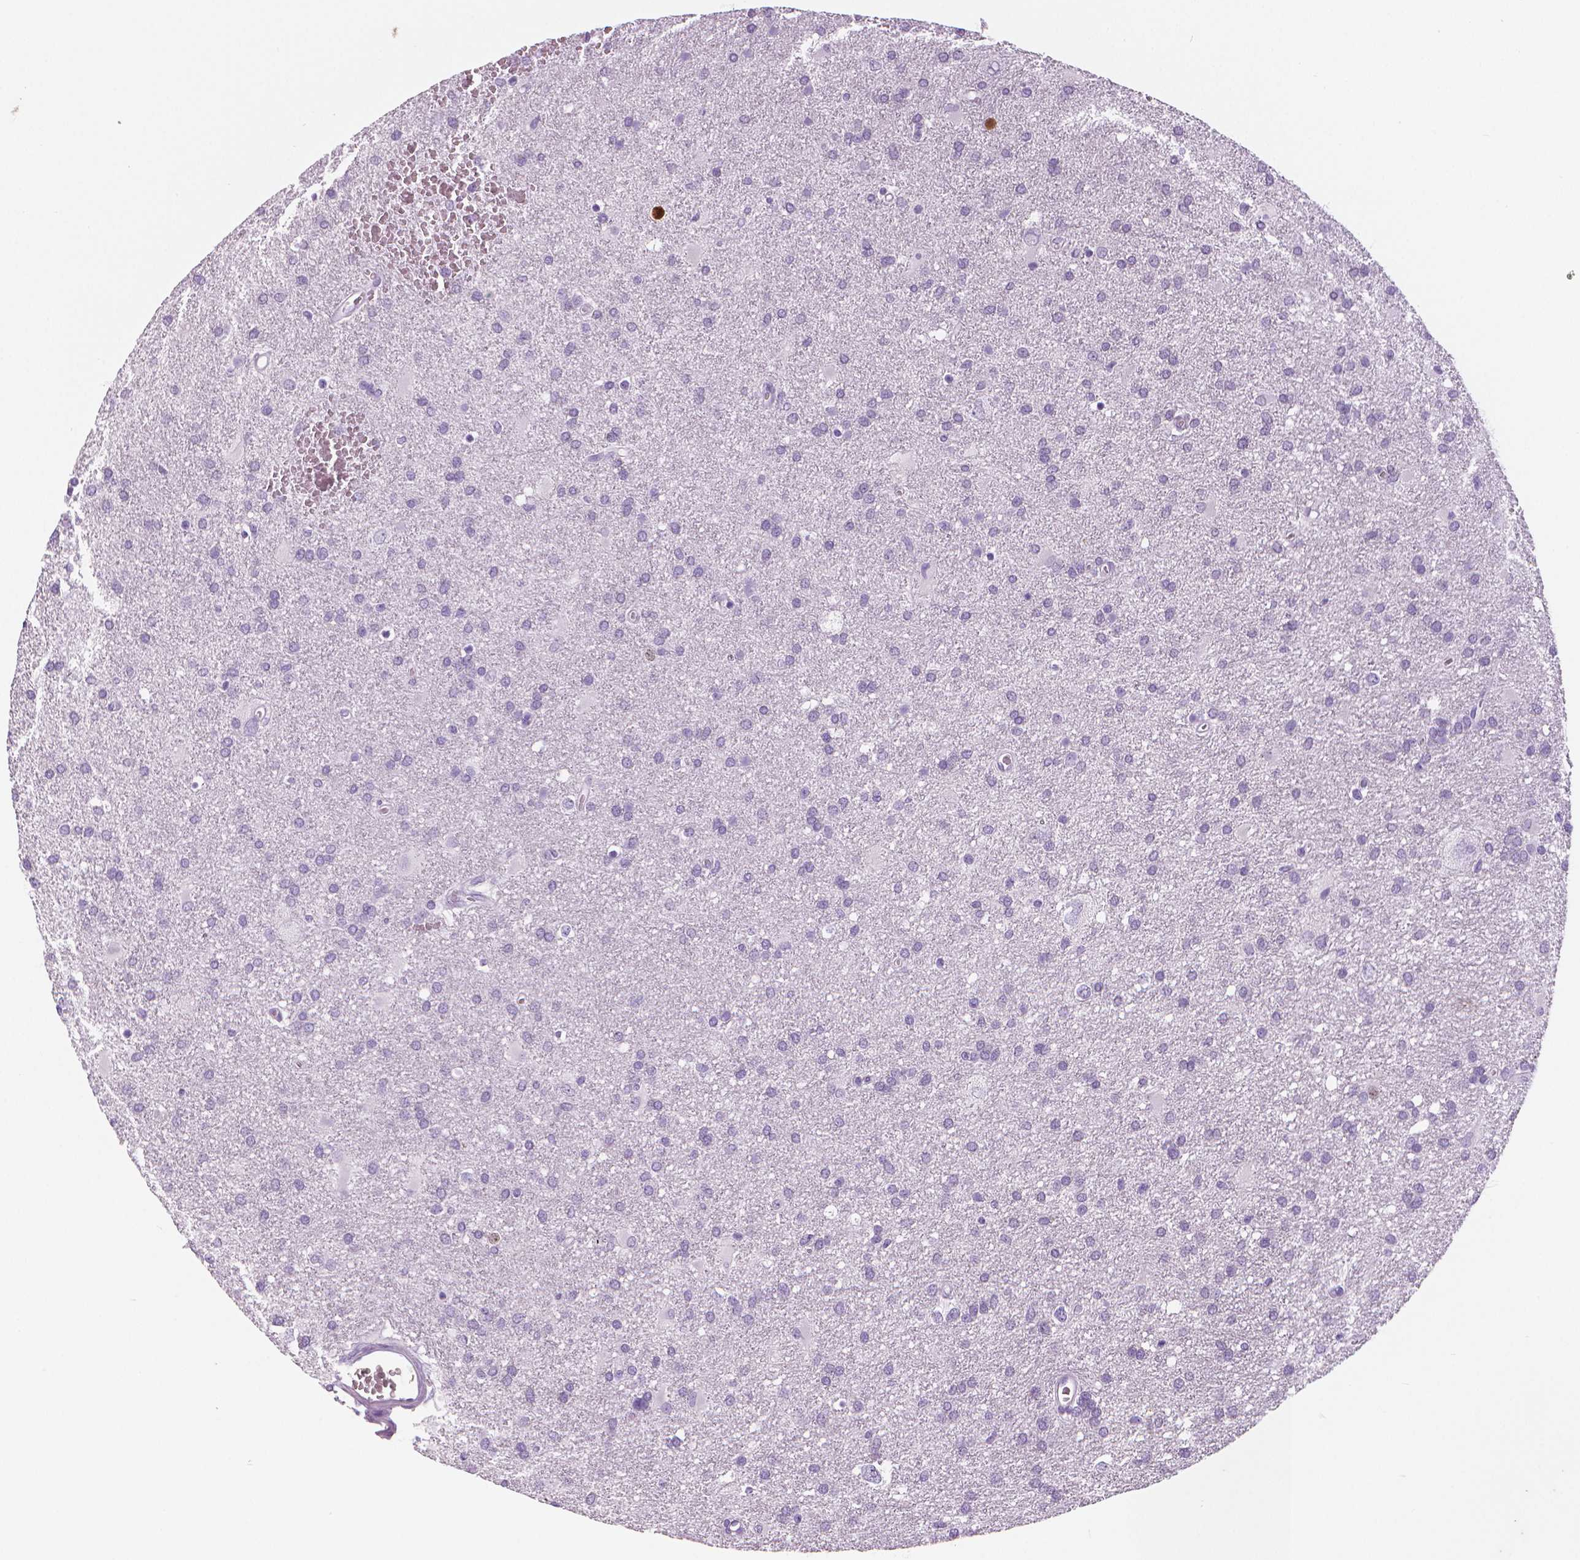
{"staining": {"intensity": "negative", "quantity": "none", "location": "none"}, "tissue": "glioma", "cell_type": "Tumor cells", "image_type": "cancer", "snomed": [{"axis": "morphology", "description": "Glioma, malignant, Low grade"}, {"axis": "topography", "description": "Brain"}], "caption": "High magnification brightfield microscopy of glioma stained with DAB (brown) and counterstained with hematoxylin (blue): tumor cells show no significant positivity. The staining was performed using DAB (3,3'-diaminobenzidine) to visualize the protein expression in brown, while the nuclei were stained in blue with hematoxylin (Magnification: 20x).", "gene": "MKI67", "patient": {"sex": "male", "age": 66}}